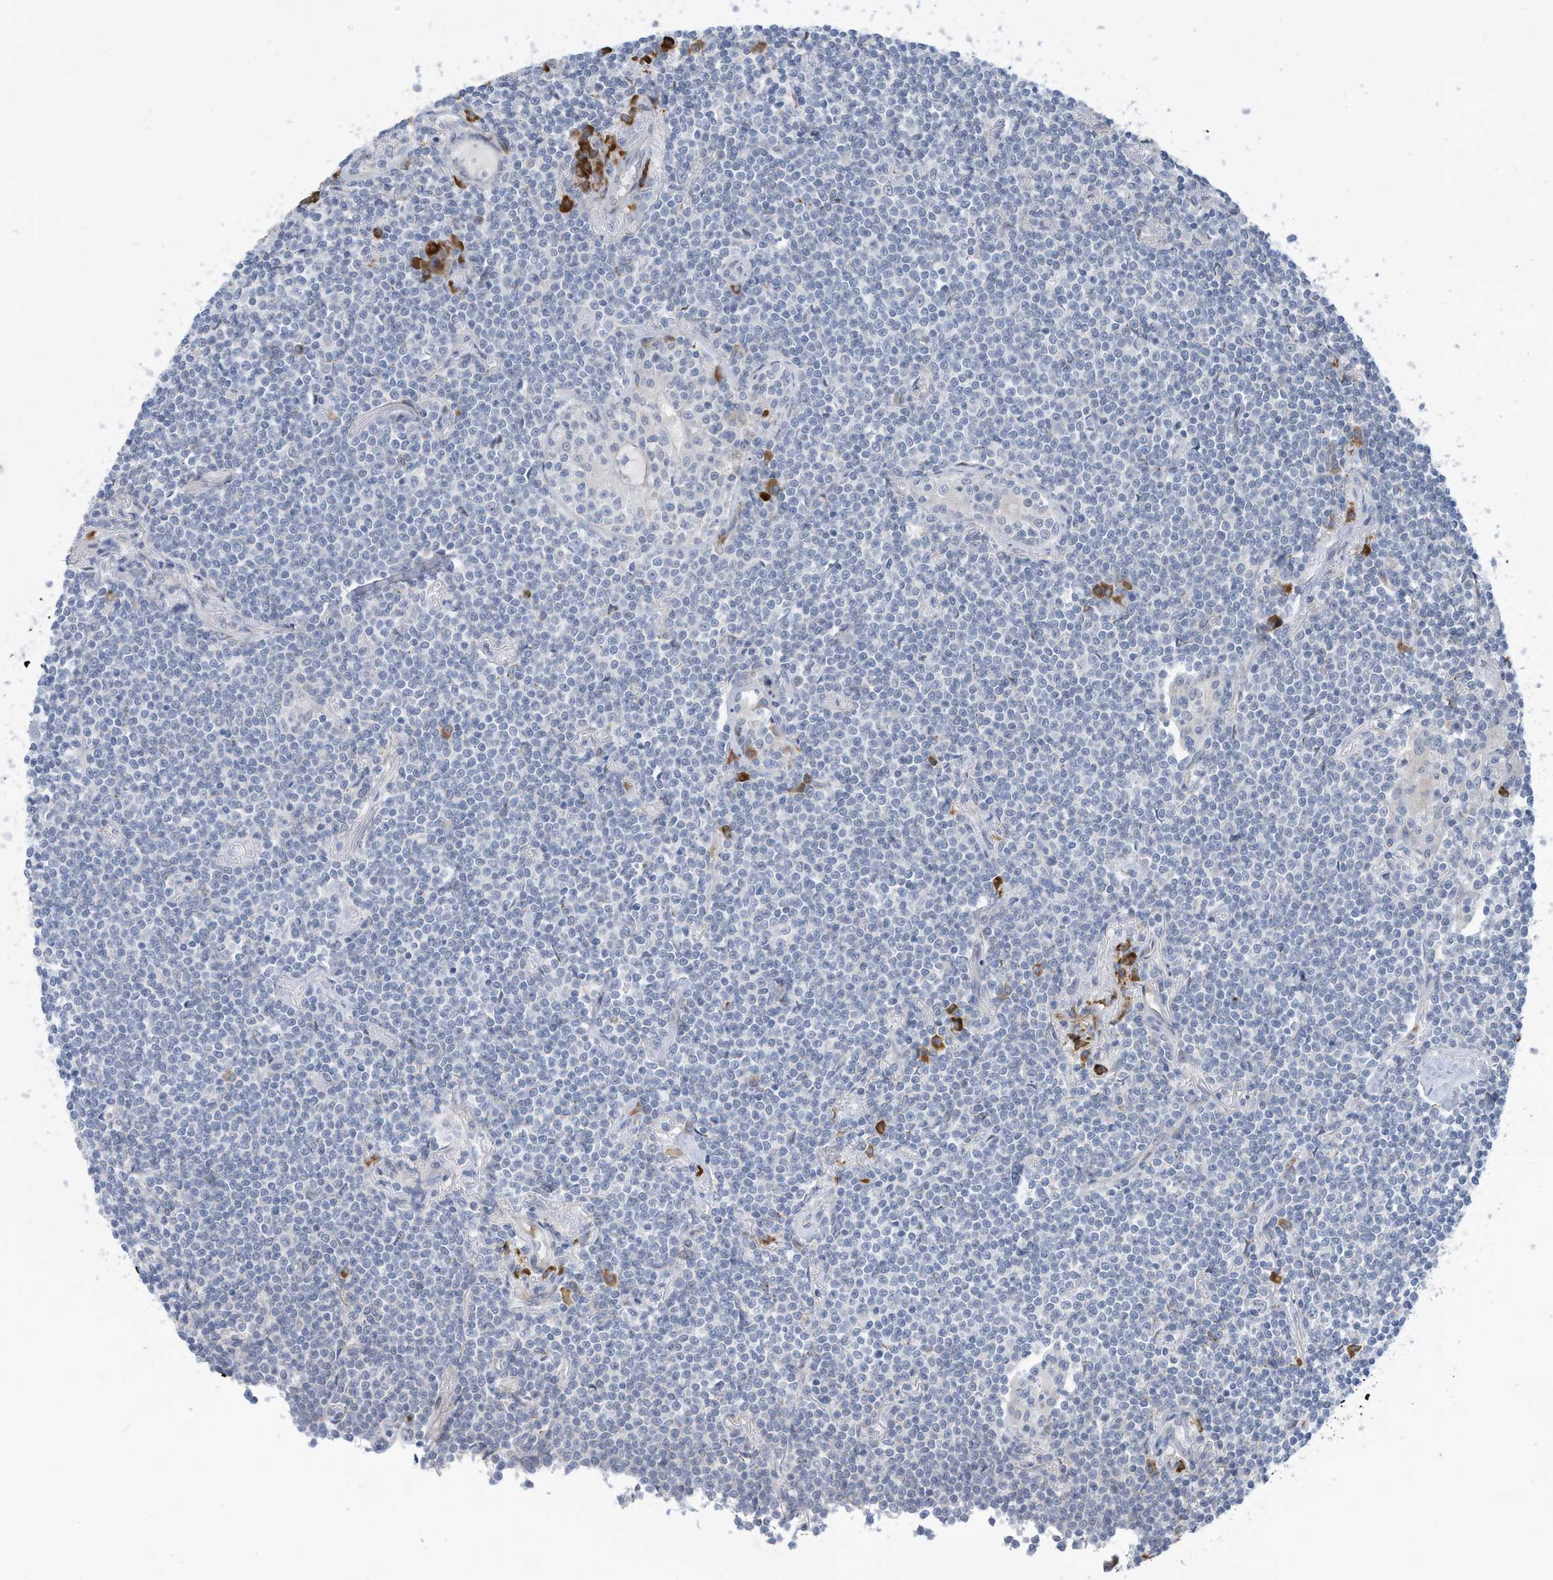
{"staining": {"intensity": "negative", "quantity": "none", "location": "none"}, "tissue": "lymphoma", "cell_type": "Tumor cells", "image_type": "cancer", "snomed": [{"axis": "morphology", "description": "Malignant lymphoma, non-Hodgkin's type, Low grade"}, {"axis": "topography", "description": "Lung"}], "caption": "Micrograph shows no protein expression in tumor cells of lymphoma tissue.", "gene": "ZNF292", "patient": {"sex": "female", "age": 71}}